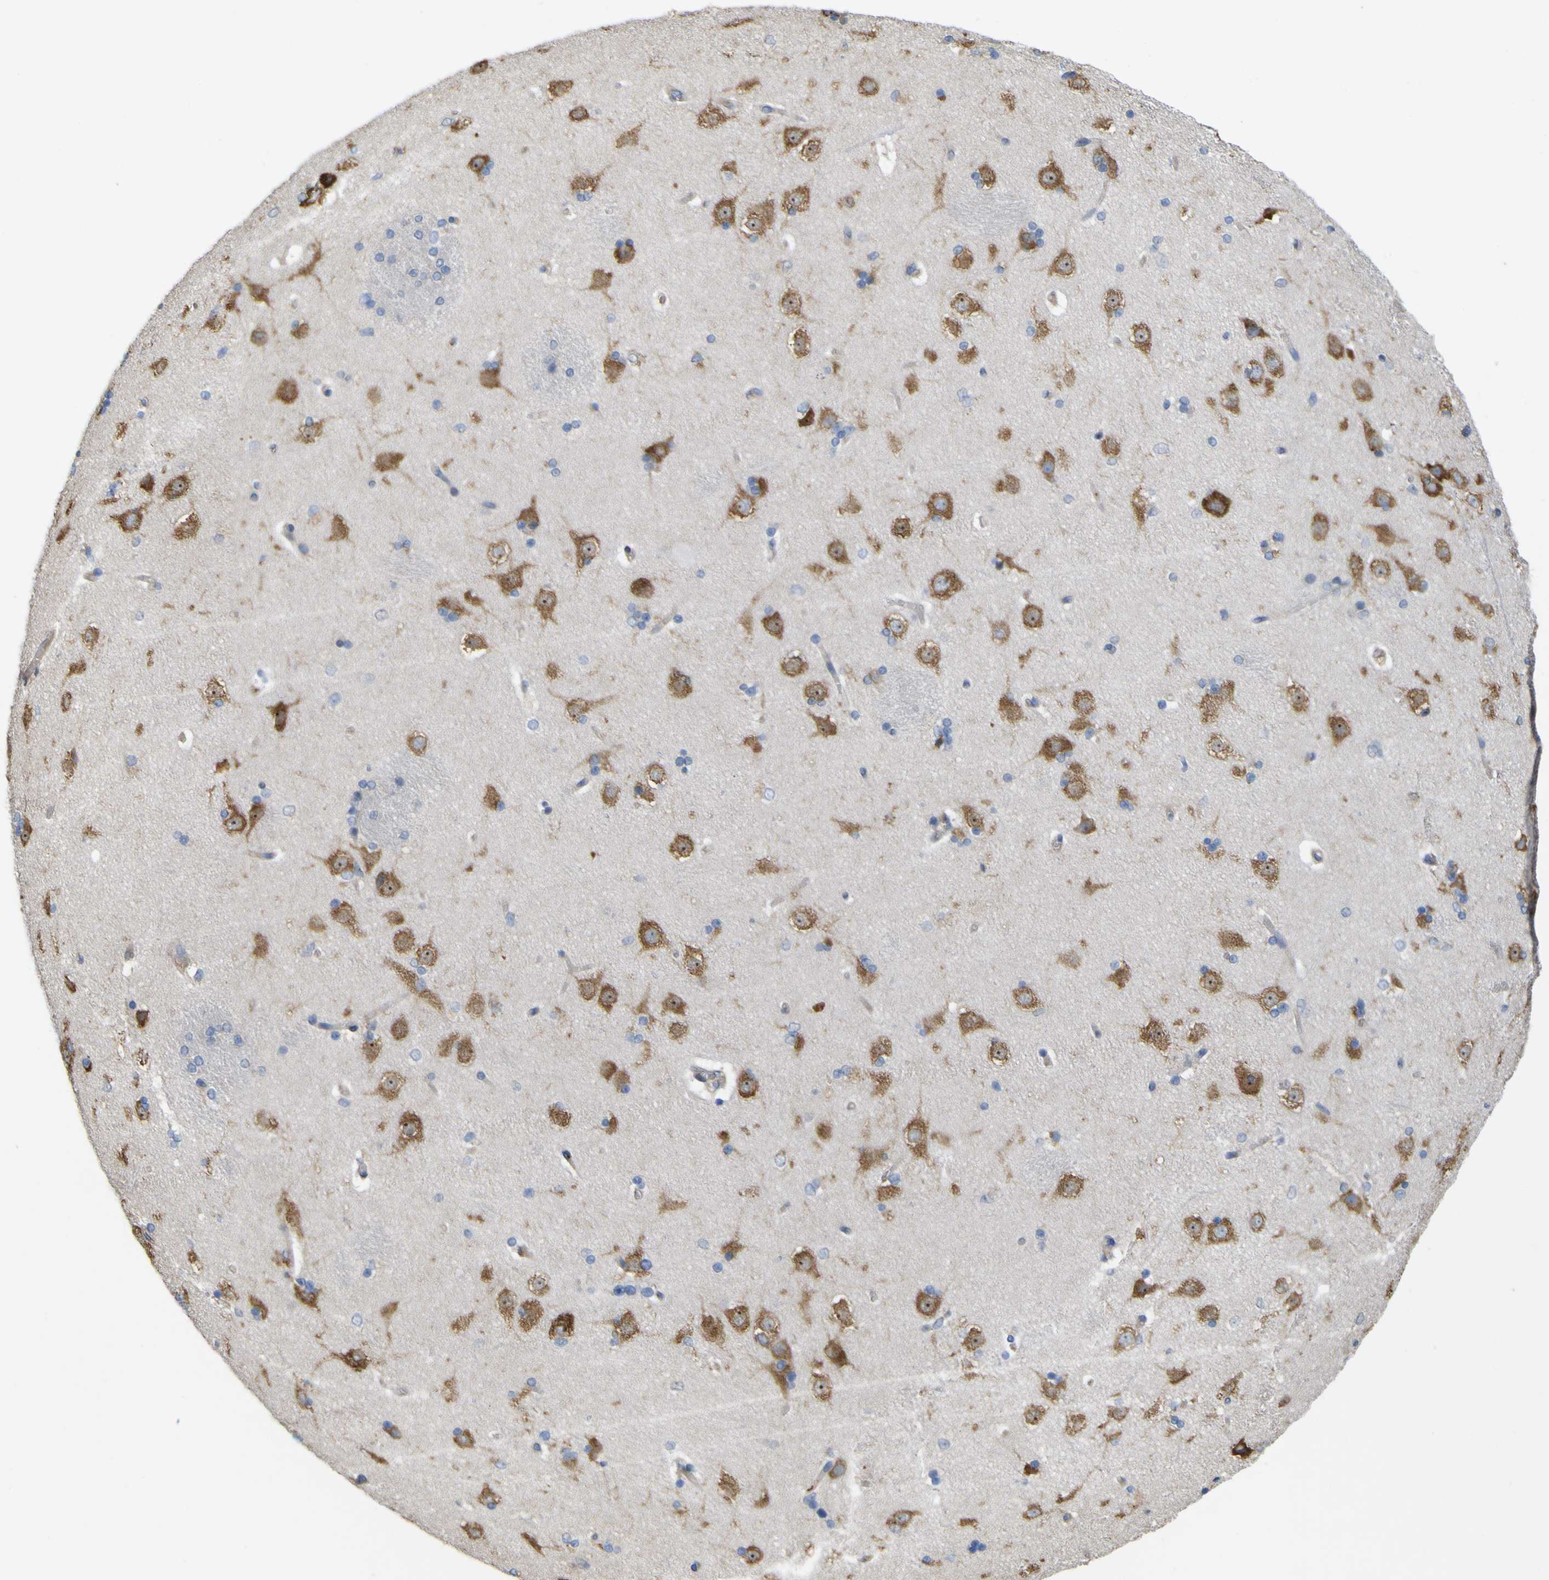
{"staining": {"intensity": "negative", "quantity": "none", "location": "none"}, "tissue": "caudate", "cell_type": "Glial cells", "image_type": "normal", "snomed": [{"axis": "morphology", "description": "Normal tissue, NOS"}, {"axis": "topography", "description": "Lateral ventricle wall"}], "caption": "An IHC photomicrograph of benign caudate is shown. There is no staining in glial cells of caudate. (Brightfield microscopy of DAB IHC at high magnification).", "gene": "MYEOV", "patient": {"sex": "female", "age": 19}}